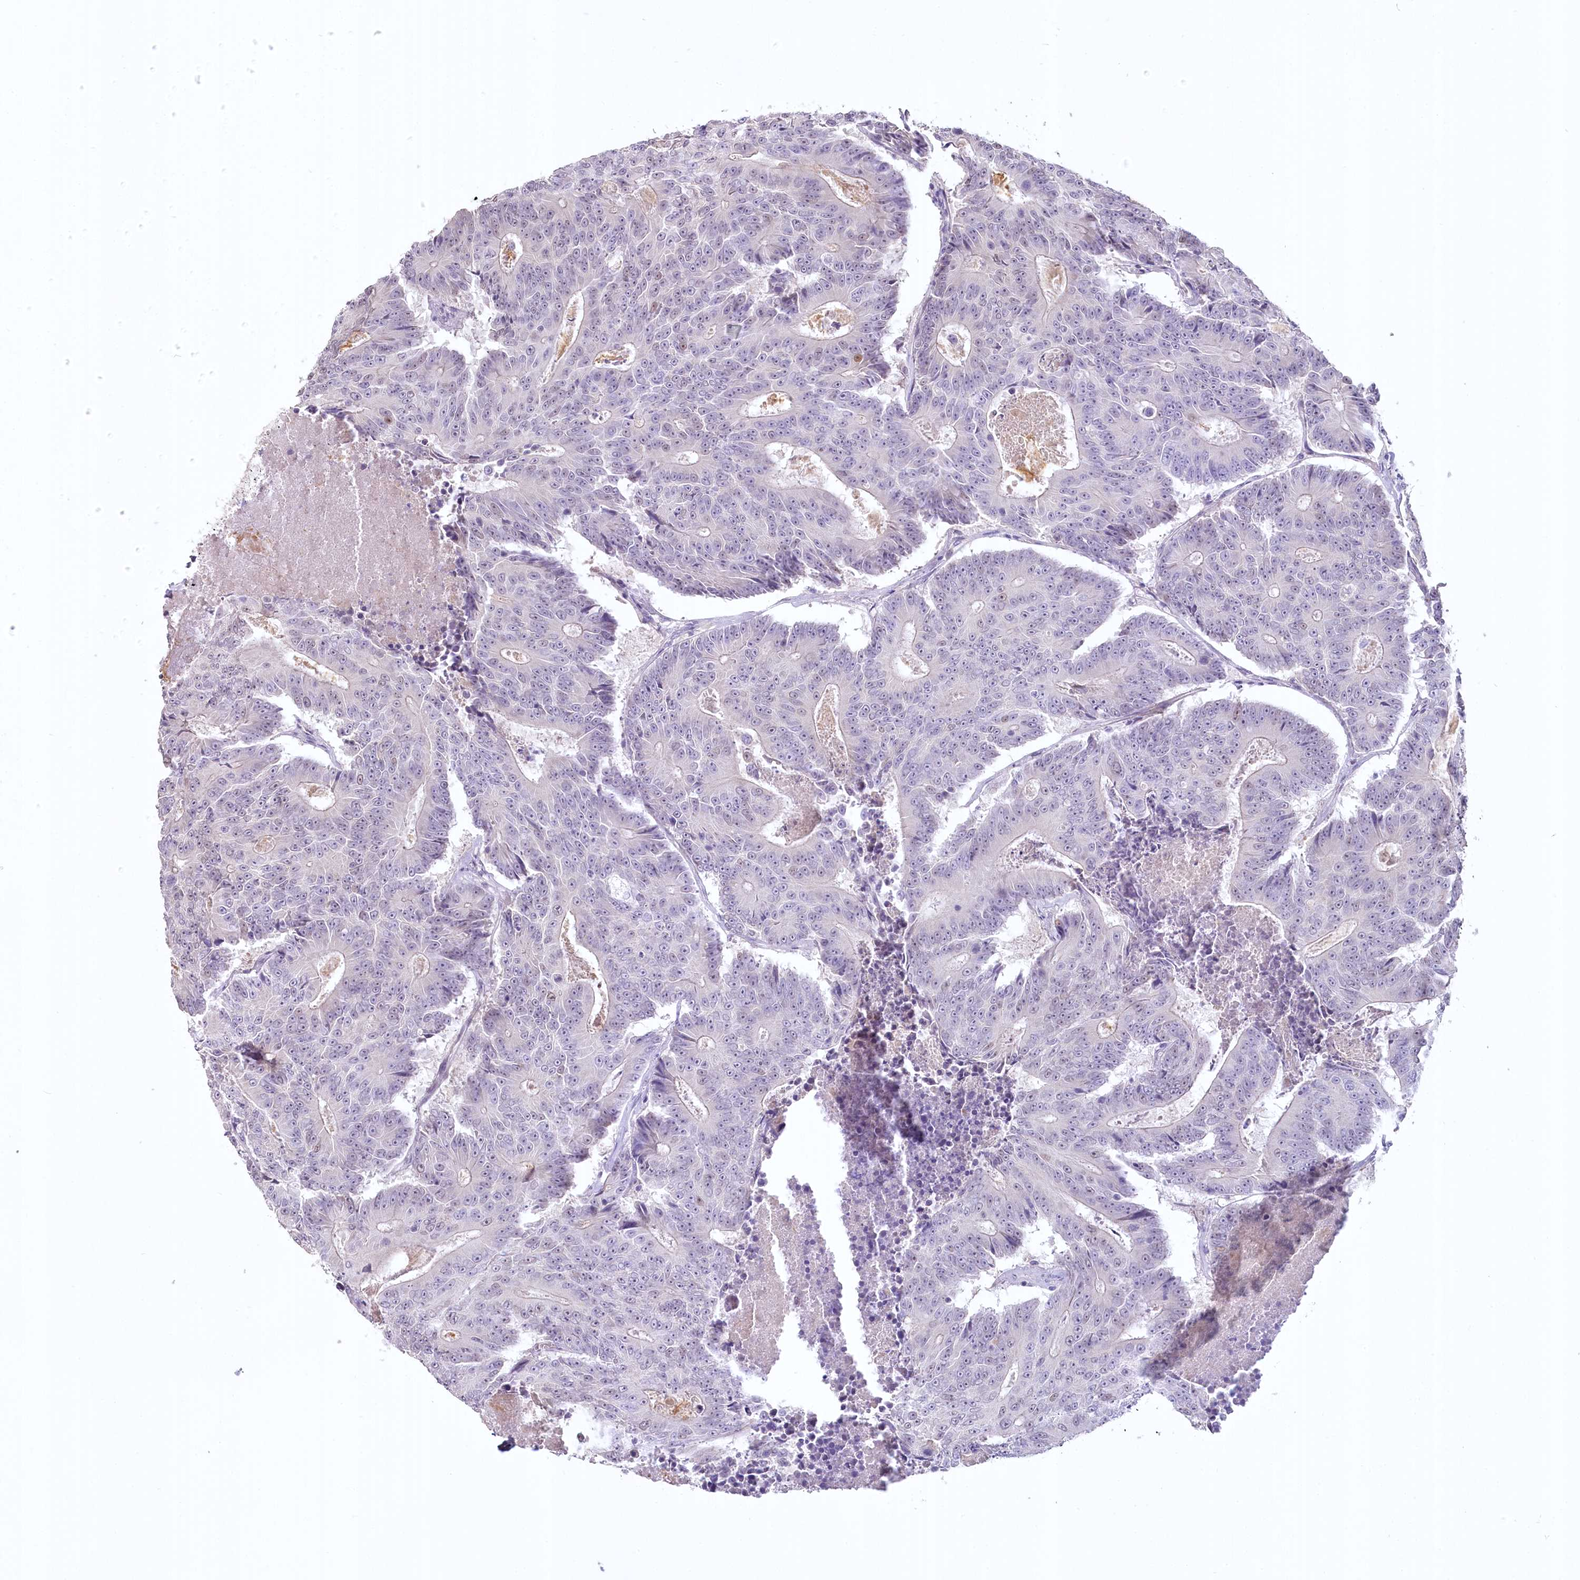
{"staining": {"intensity": "negative", "quantity": "none", "location": "none"}, "tissue": "colorectal cancer", "cell_type": "Tumor cells", "image_type": "cancer", "snomed": [{"axis": "morphology", "description": "Adenocarcinoma, NOS"}, {"axis": "topography", "description": "Colon"}], "caption": "DAB (3,3'-diaminobenzidine) immunohistochemical staining of colorectal cancer (adenocarcinoma) reveals no significant staining in tumor cells.", "gene": "USP11", "patient": {"sex": "male", "age": 83}}